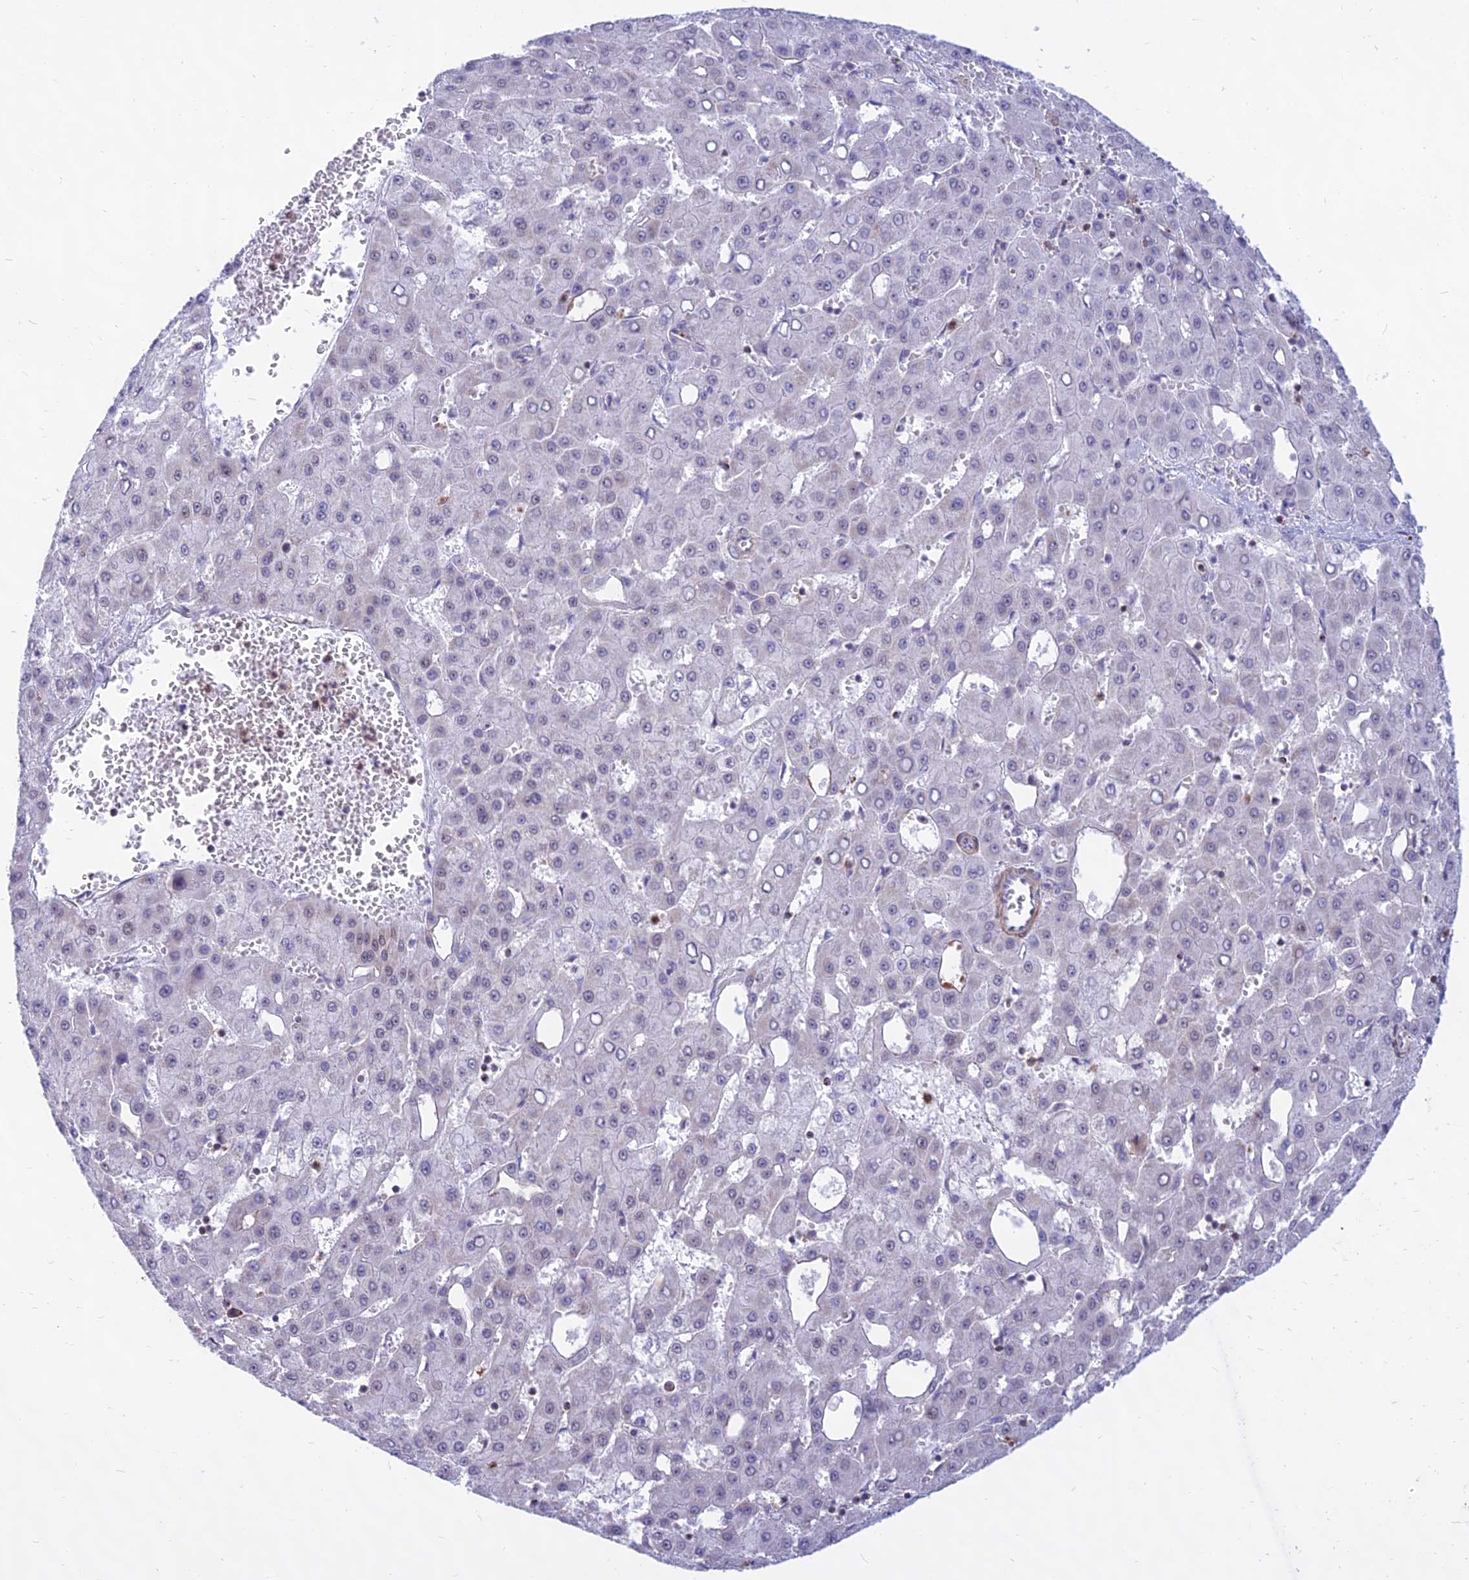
{"staining": {"intensity": "weak", "quantity": "<25%", "location": "cytoplasmic/membranous"}, "tissue": "liver cancer", "cell_type": "Tumor cells", "image_type": "cancer", "snomed": [{"axis": "morphology", "description": "Carcinoma, Hepatocellular, NOS"}, {"axis": "topography", "description": "Liver"}], "caption": "DAB immunohistochemical staining of human liver hepatocellular carcinoma exhibits no significant positivity in tumor cells.", "gene": "KRR1", "patient": {"sex": "male", "age": 47}}